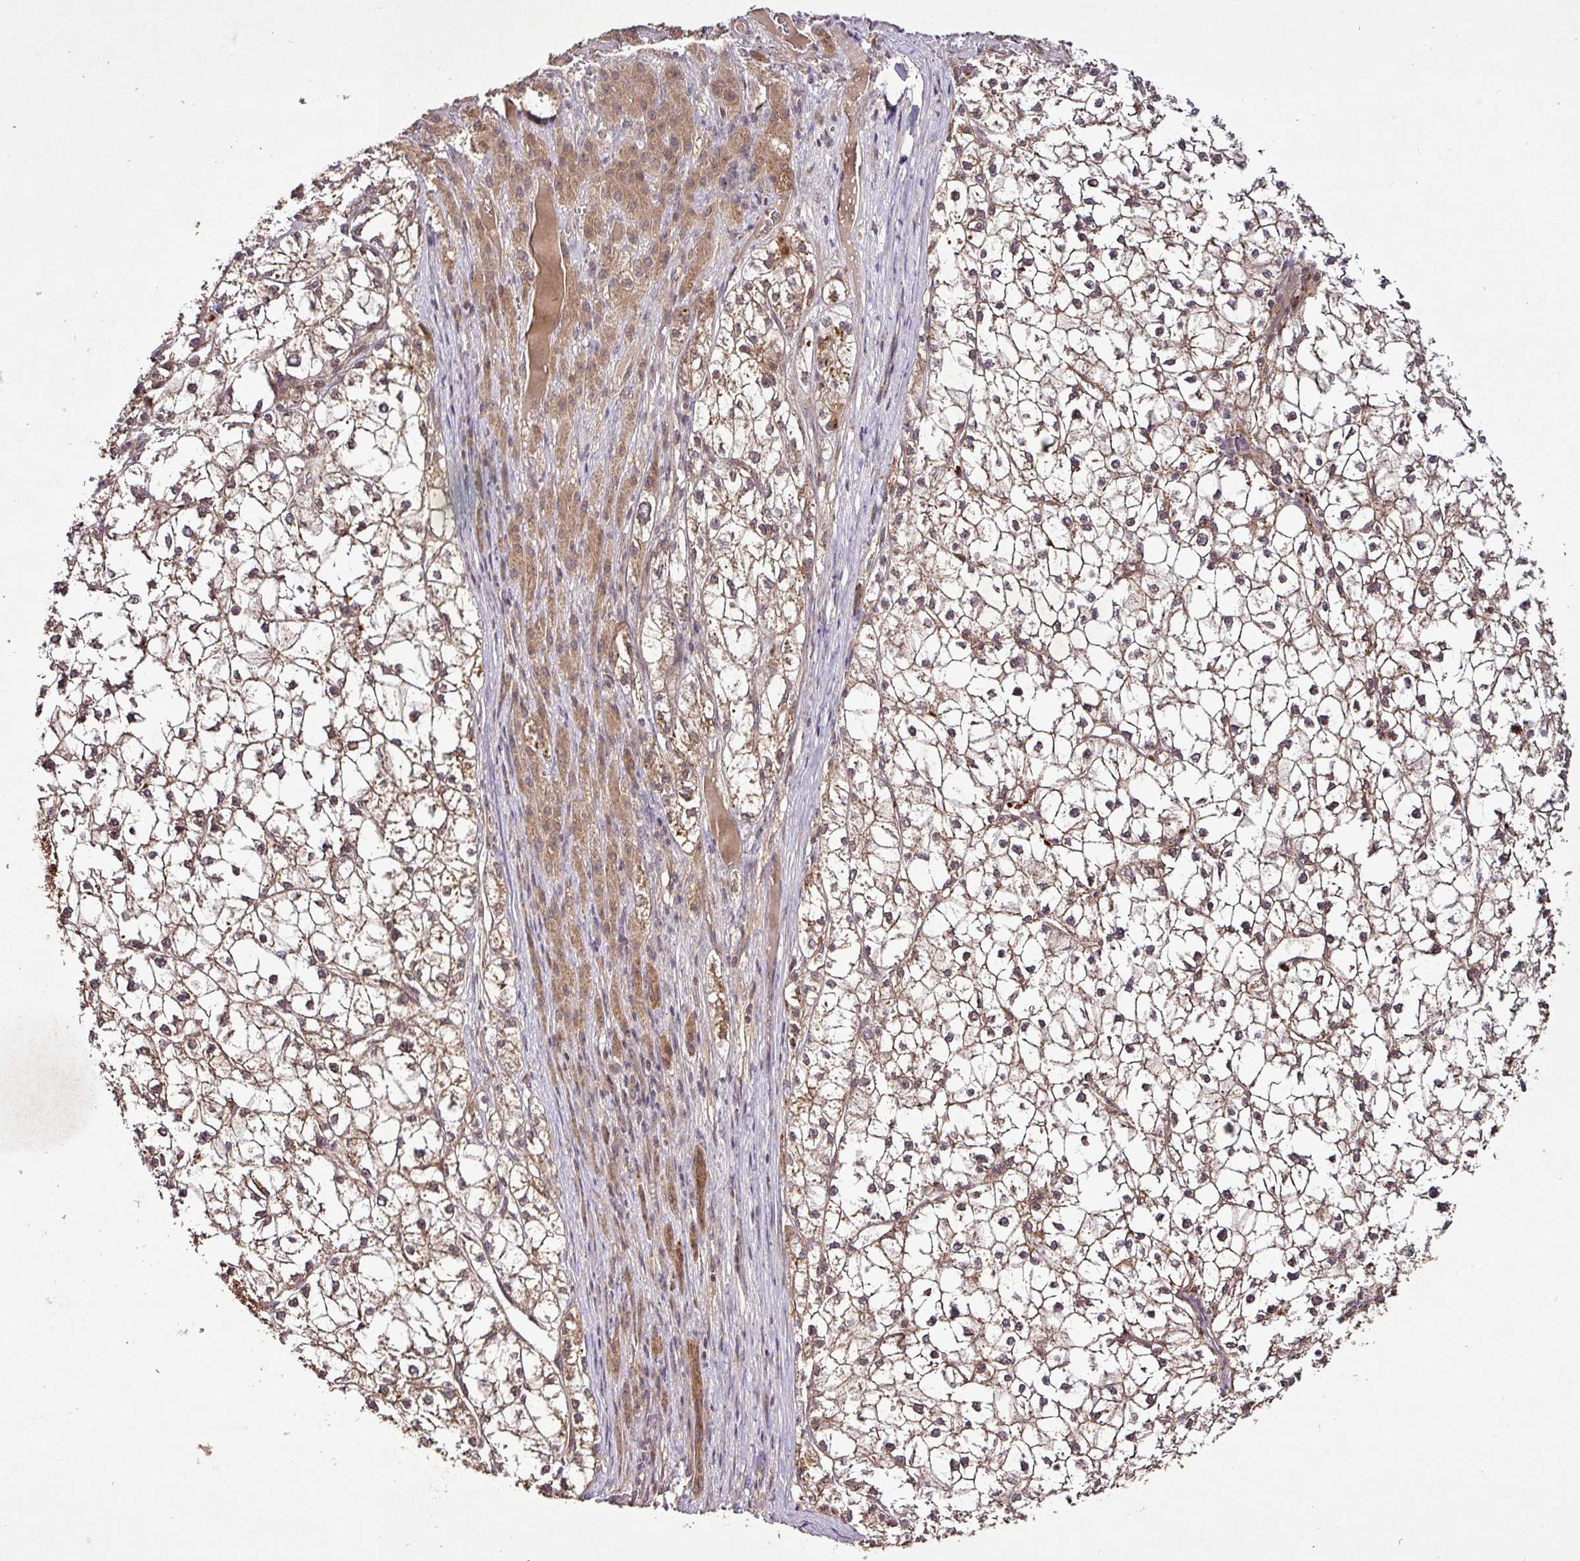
{"staining": {"intensity": "weak", "quantity": "25%-75%", "location": "nuclear"}, "tissue": "liver cancer", "cell_type": "Tumor cells", "image_type": "cancer", "snomed": [{"axis": "morphology", "description": "Carcinoma, Hepatocellular, NOS"}, {"axis": "topography", "description": "Liver"}], "caption": "Human liver cancer stained with a brown dye shows weak nuclear positive positivity in approximately 25%-75% of tumor cells.", "gene": "FAIM", "patient": {"sex": "female", "age": 43}}